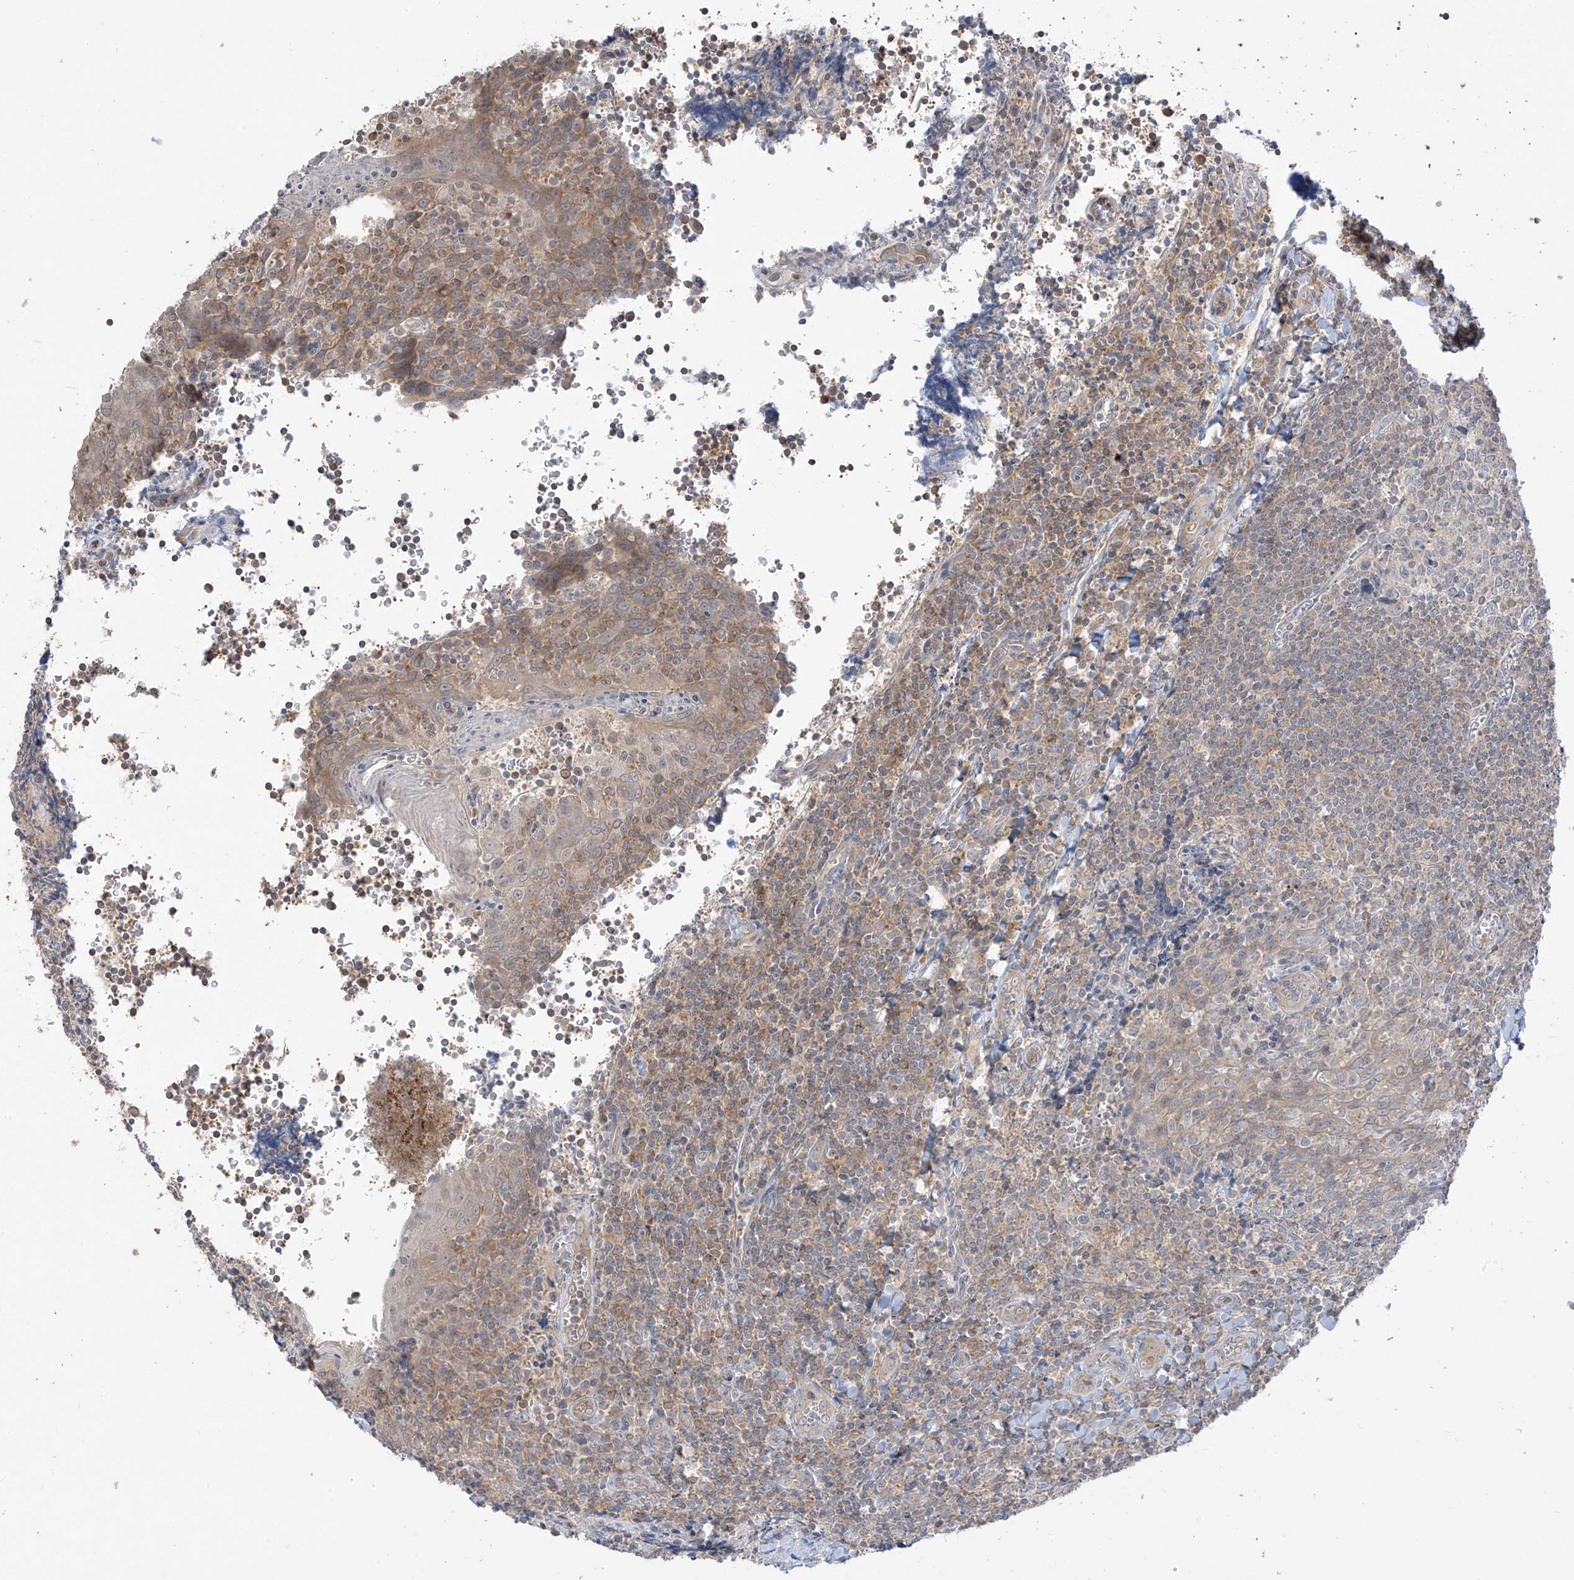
{"staining": {"intensity": "negative", "quantity": "none", "location": "none"}, "tissue": "tonsil", "cell_type": "Germinal center cells", "image_type": "normal", "snomed": [{"axis": "morphology", "description": "Normal tissue, NOS"}, {"axis": "topography", "description": "Tonsil"}], "caption": "This is an IHC image of benign tonsil. There is no staining in germinal center cells.", "gene": "ANGEL2", "patient": {"sex": "male", "age": 27}}